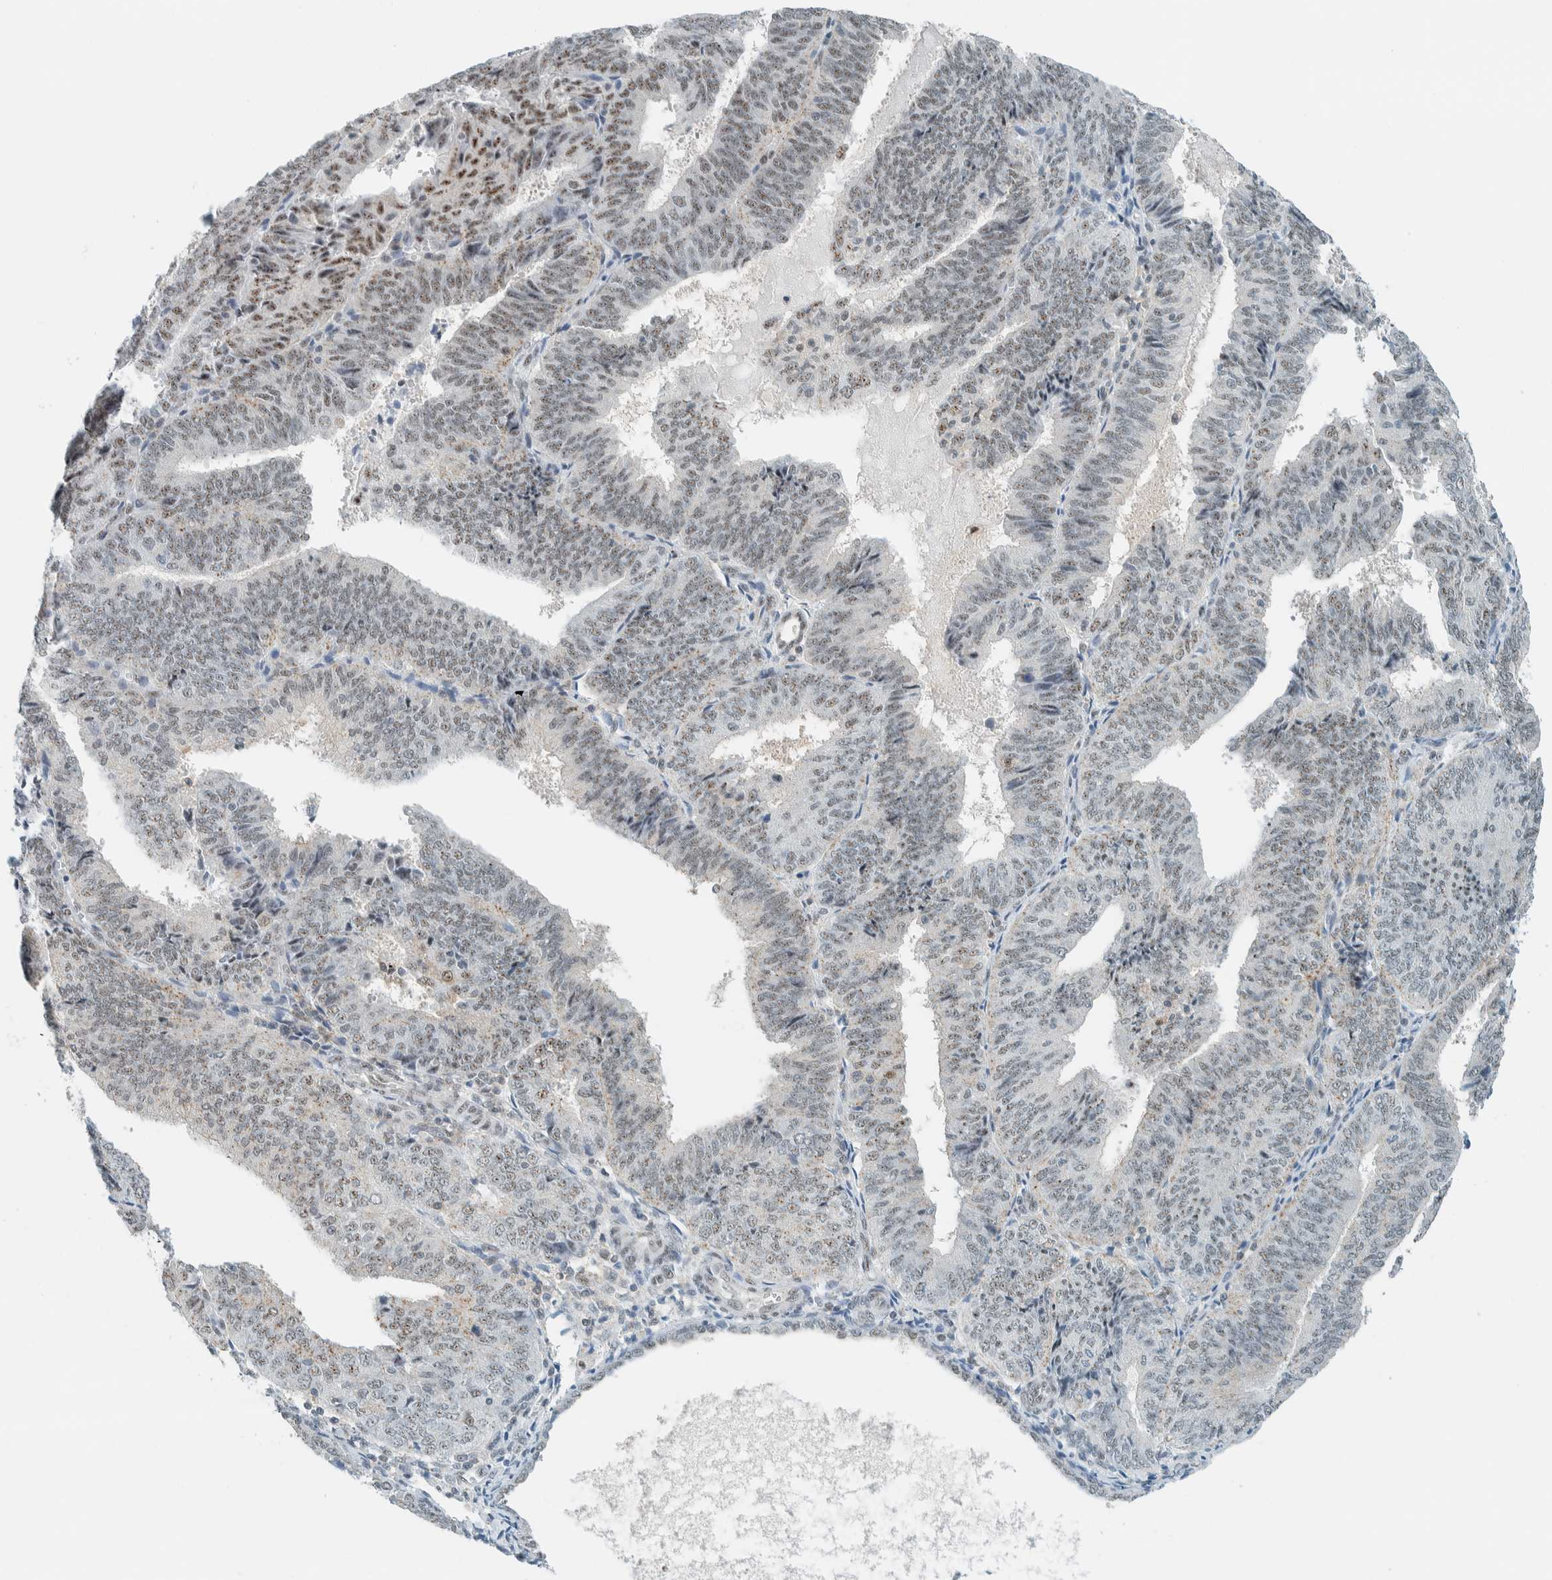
{"staining": {"intensity": "moderate", "quantity": "<25%", "location": "nuclear"}, "tissue": "endometrial cancer", "cell_type": "Tumor cells", "image_type": "cancer", "snomed": [{"axis": "morphology", "description": "Adenocarcinoma, NOS"}, {"axis": "topography", "description": "Endometrium"}], "caption": "Immunohistochemistry staining of endometrial adenocarcinoma, which reveals low levels of moderate nuclear expression in about <25% of tumor cells indicating moderate nuclear protein positivity. The staining was performed using DAB (brown) for protein detection and nuclei were counterstained in hematoxylin (blue).", "gene": "CYSRT1", "patient": {"sex": "female", "age": 81}}